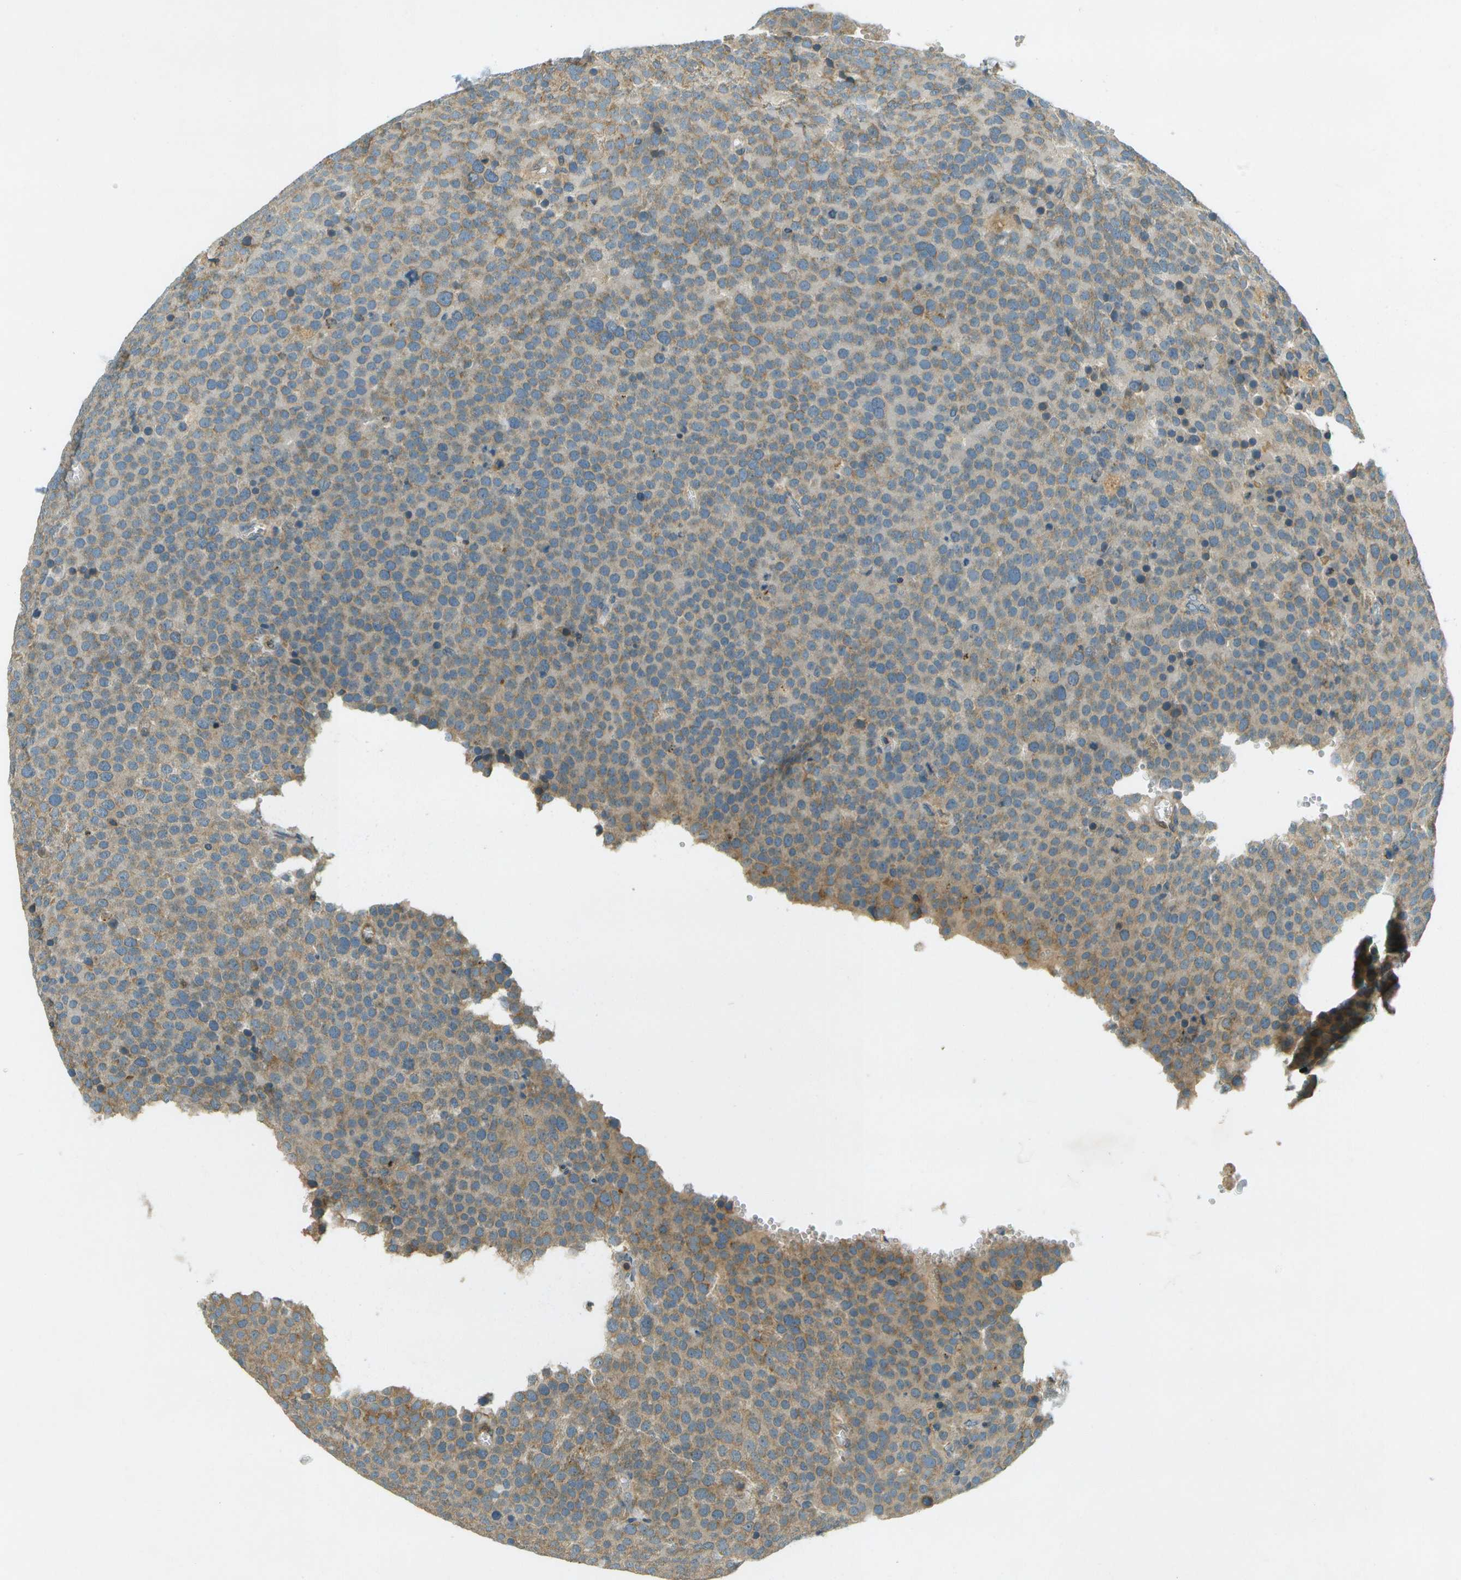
{"staining": {"intensity": "moderate", "quantity": ">75%", "location": "cytoplasmic/membranous"}, "tissue": "testis cancer", "cell_type": "Tumor cells", "image_type": "cancer", "snomed": [{"axis": "morphology", "description": "Normal tissue, NOS"}, {"axis": "morphology", "description": "Seminoma, NOS"}, {"axis": "topography", "description": "Testis"}], "caption": "Immunohistochemical staining of testis cancer (seminoma) shows medium levels of moderate cytoplasmic/membranous protein expression in approximately >75% of tumor cells.", "gene": "NUDT4", "patient": {"sex": "male", "age": 71}}